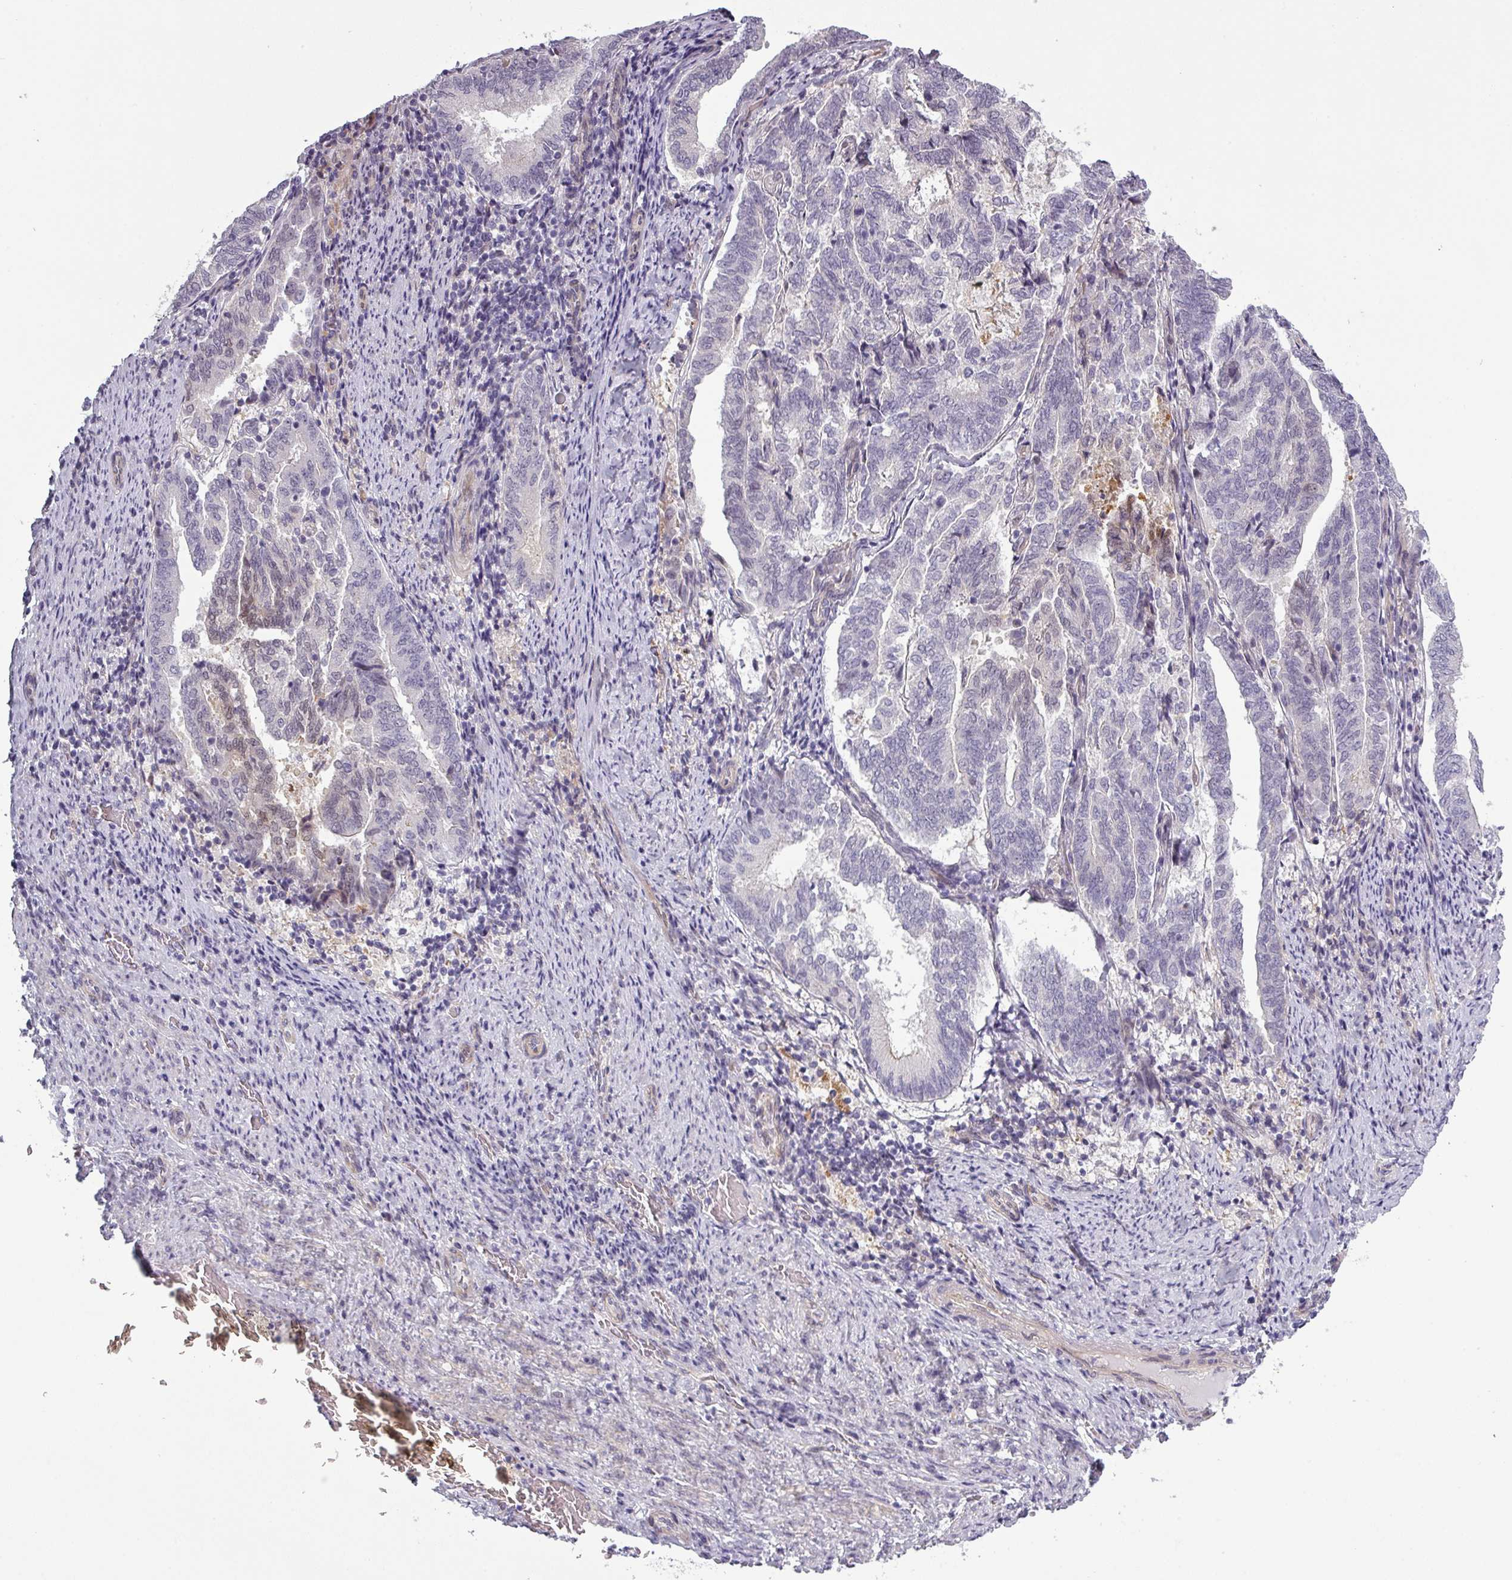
{"staining": {"intensity": "weak", "quantity": "<25%", "location": "nuclear"}, "tissue": "endometrial cancer", "cell_type": "Tumor cells", "image_type": "cancer", "snomed": [{"axis": "morphology", "description": "Adenocarcinoma, NOS"}, {"axis": "topography", "description": "Endometrium"}], "caption": "Immunohistochemistry of human endometrial cancer (adenocarcinoma) shows no staining in tumor cells.", "gene": "PRAMEF12", "patient": {"sex": "female", "age": 80}}